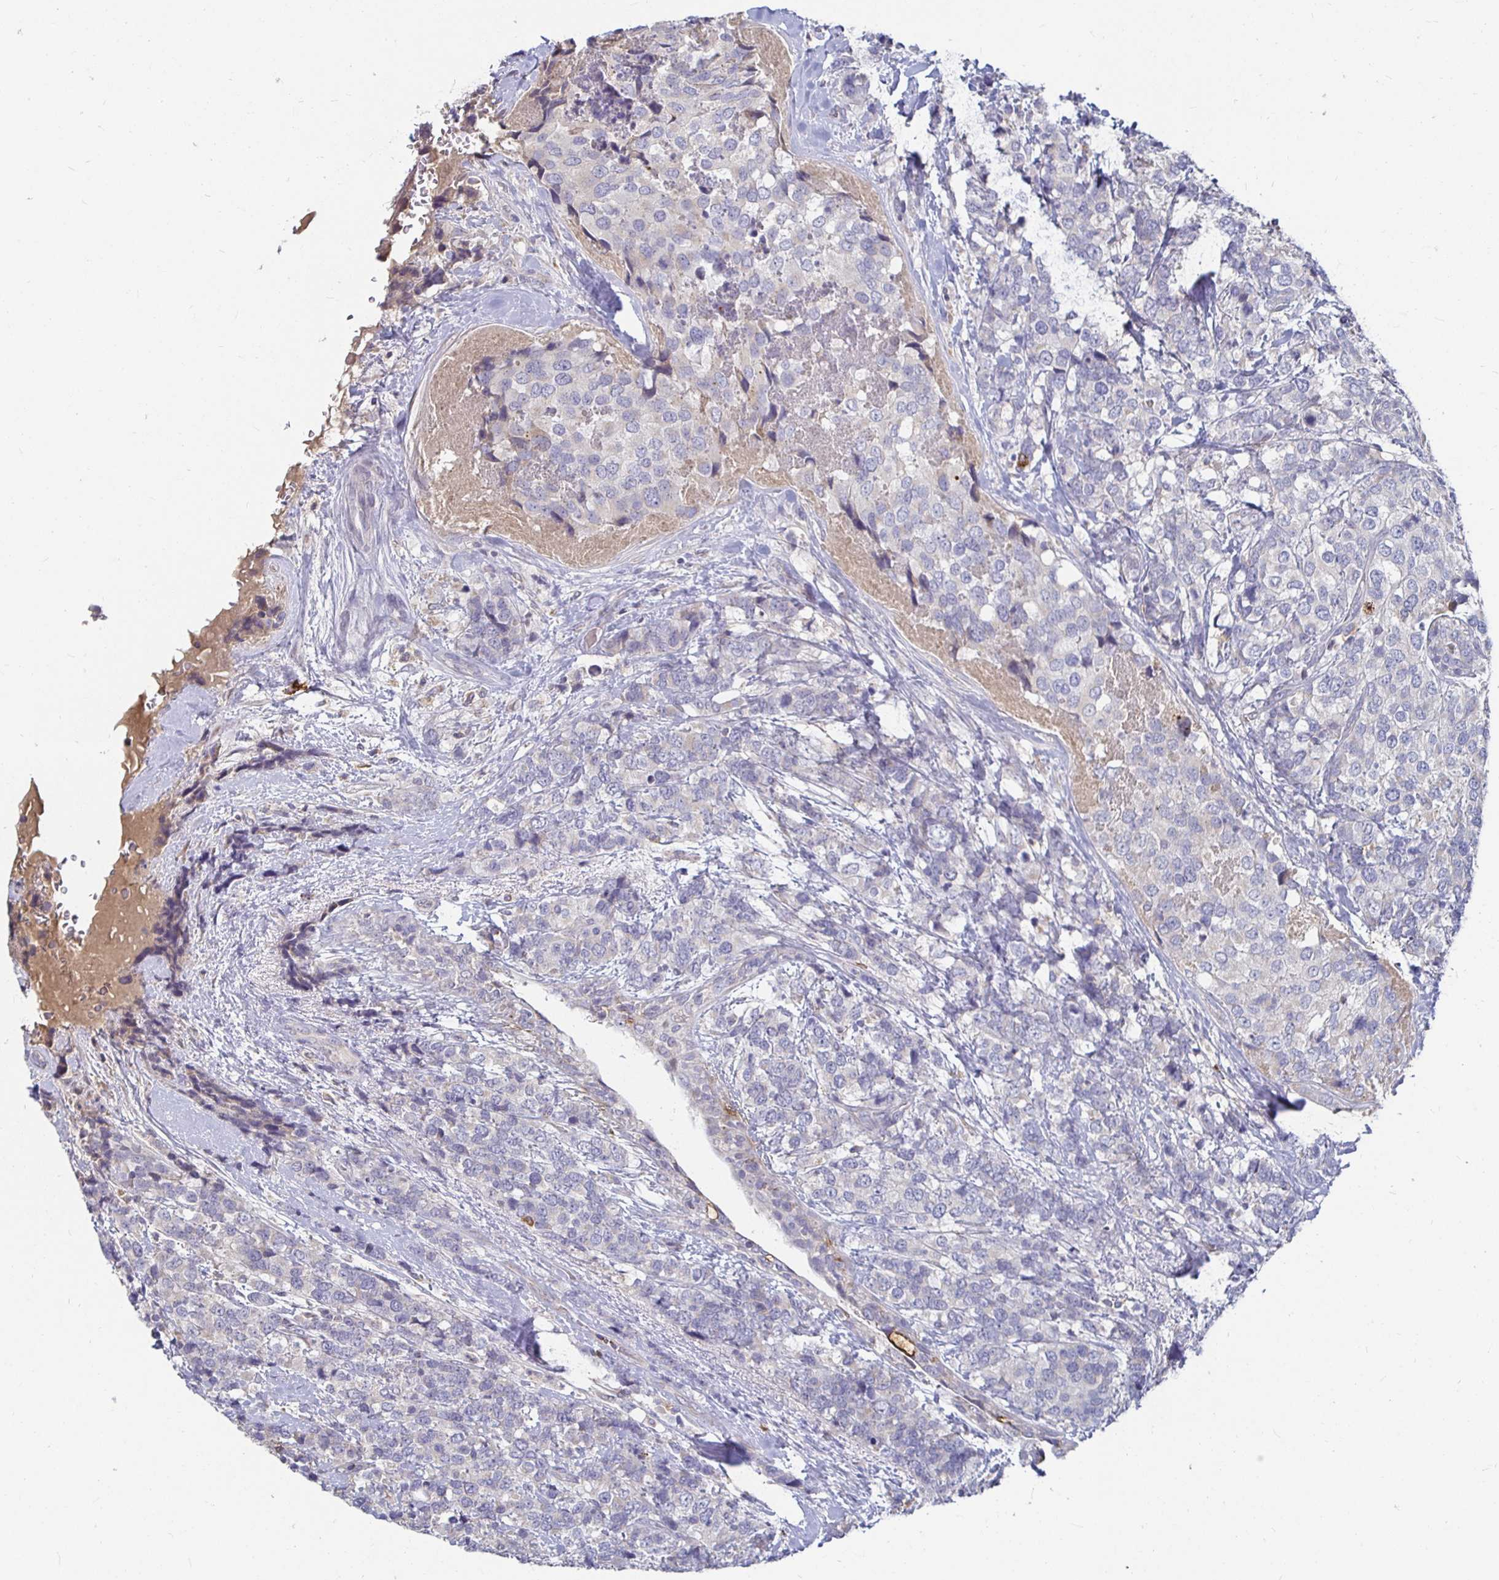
{"staining": {"intensity": "negative", "quantity": "none", "location": "none"}, "tissue": "breast cancer", "cell_type": "Tumor cells", "image_type": "cancer", "snomed": [{"axis": "morphology", "description": "Lobular carcinoma"}, {"axis": "topography", "description": "Breast"}], "caption": "Breast cancer (lobular carcinoma) was stained to show a protein in brown. There is no significant positivity in tumor cells.", "gene": "RNF144B", "patient": {"sex": "female", "age": 59}}